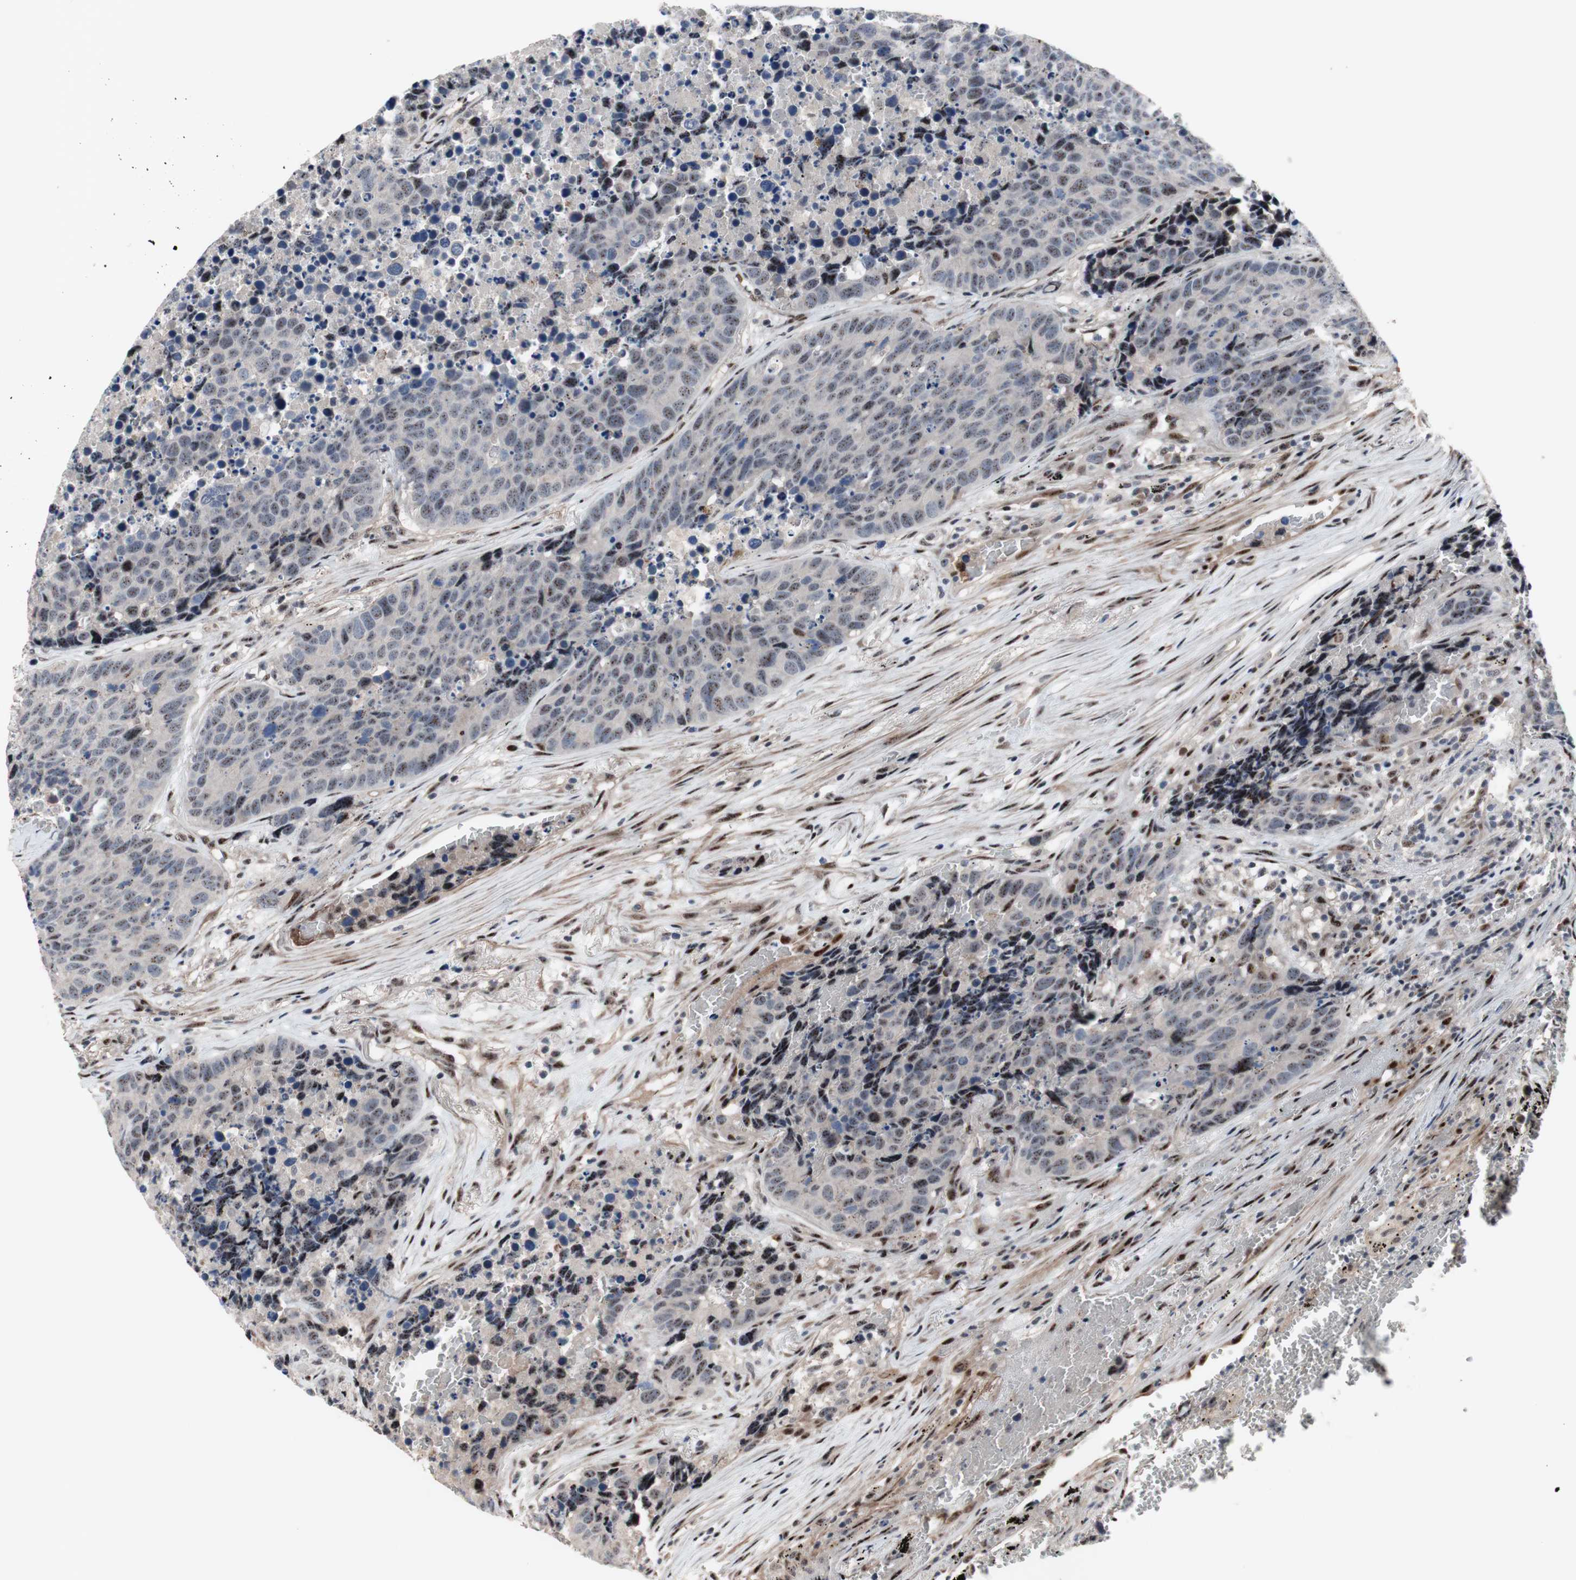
{"staining": {"intensity": "weak", "quantity": ">75%", "location": "nuclear"}, "tissue": "carcinoid", "cell_type": "Tumor cells", "image_type": "cancer", "snomed": [{"axis": "morphology", "description": "Carcinoid, malignant, NOS"}, {"axis": "topography", "description": "Lung"}], "caption": "DAB (3,3'-diaminobenzidine) immunohistochemical staining of carcinoid (malignant) reveals weak nuclear protein staining in about >75% of tumor cells.", "gene": "SOX7", "patient": {"sex": "male", "age": 60}}